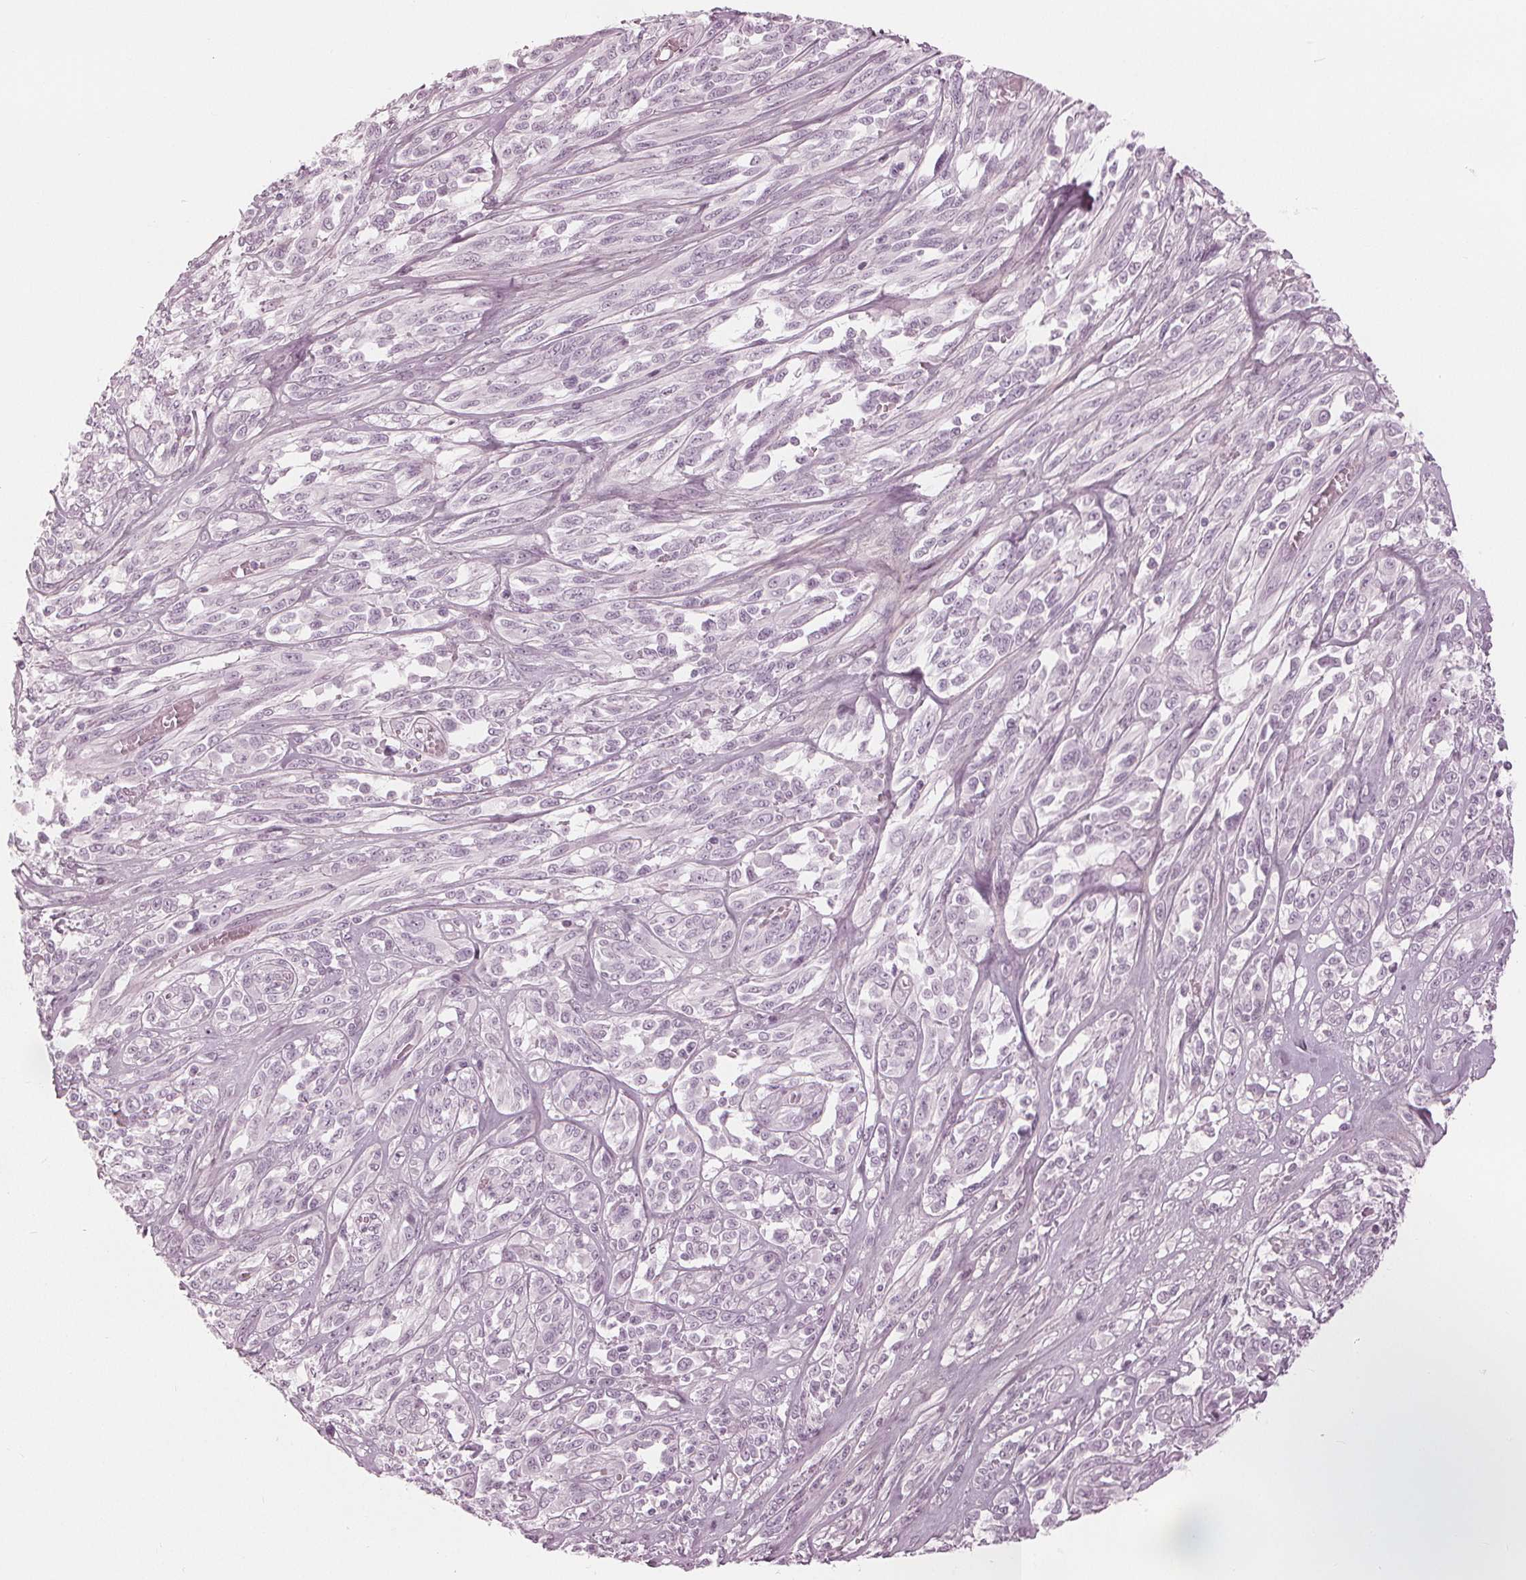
{"staining": {"intensity": "negative", "quantity": "none", "location": "none"}, "tissue": "melanoma", "cell_type": "Tumor cells", "image_type": "cancer", "snomed": [{"axis": "morphology", "description": "Malignant melanoma, NOS"}, {"axis": "topography", "description": "Skin"}], "caption": "There is no significant expression in tumor cells of malignant melanoma. The staining was performed using DAB to visualize the protein expression in brown, while the nuclei were stained in blue with hematoxylin (Magnification: 20x).", "gene": "PAEP", "patient": {"sex": "female", "age": 91}}